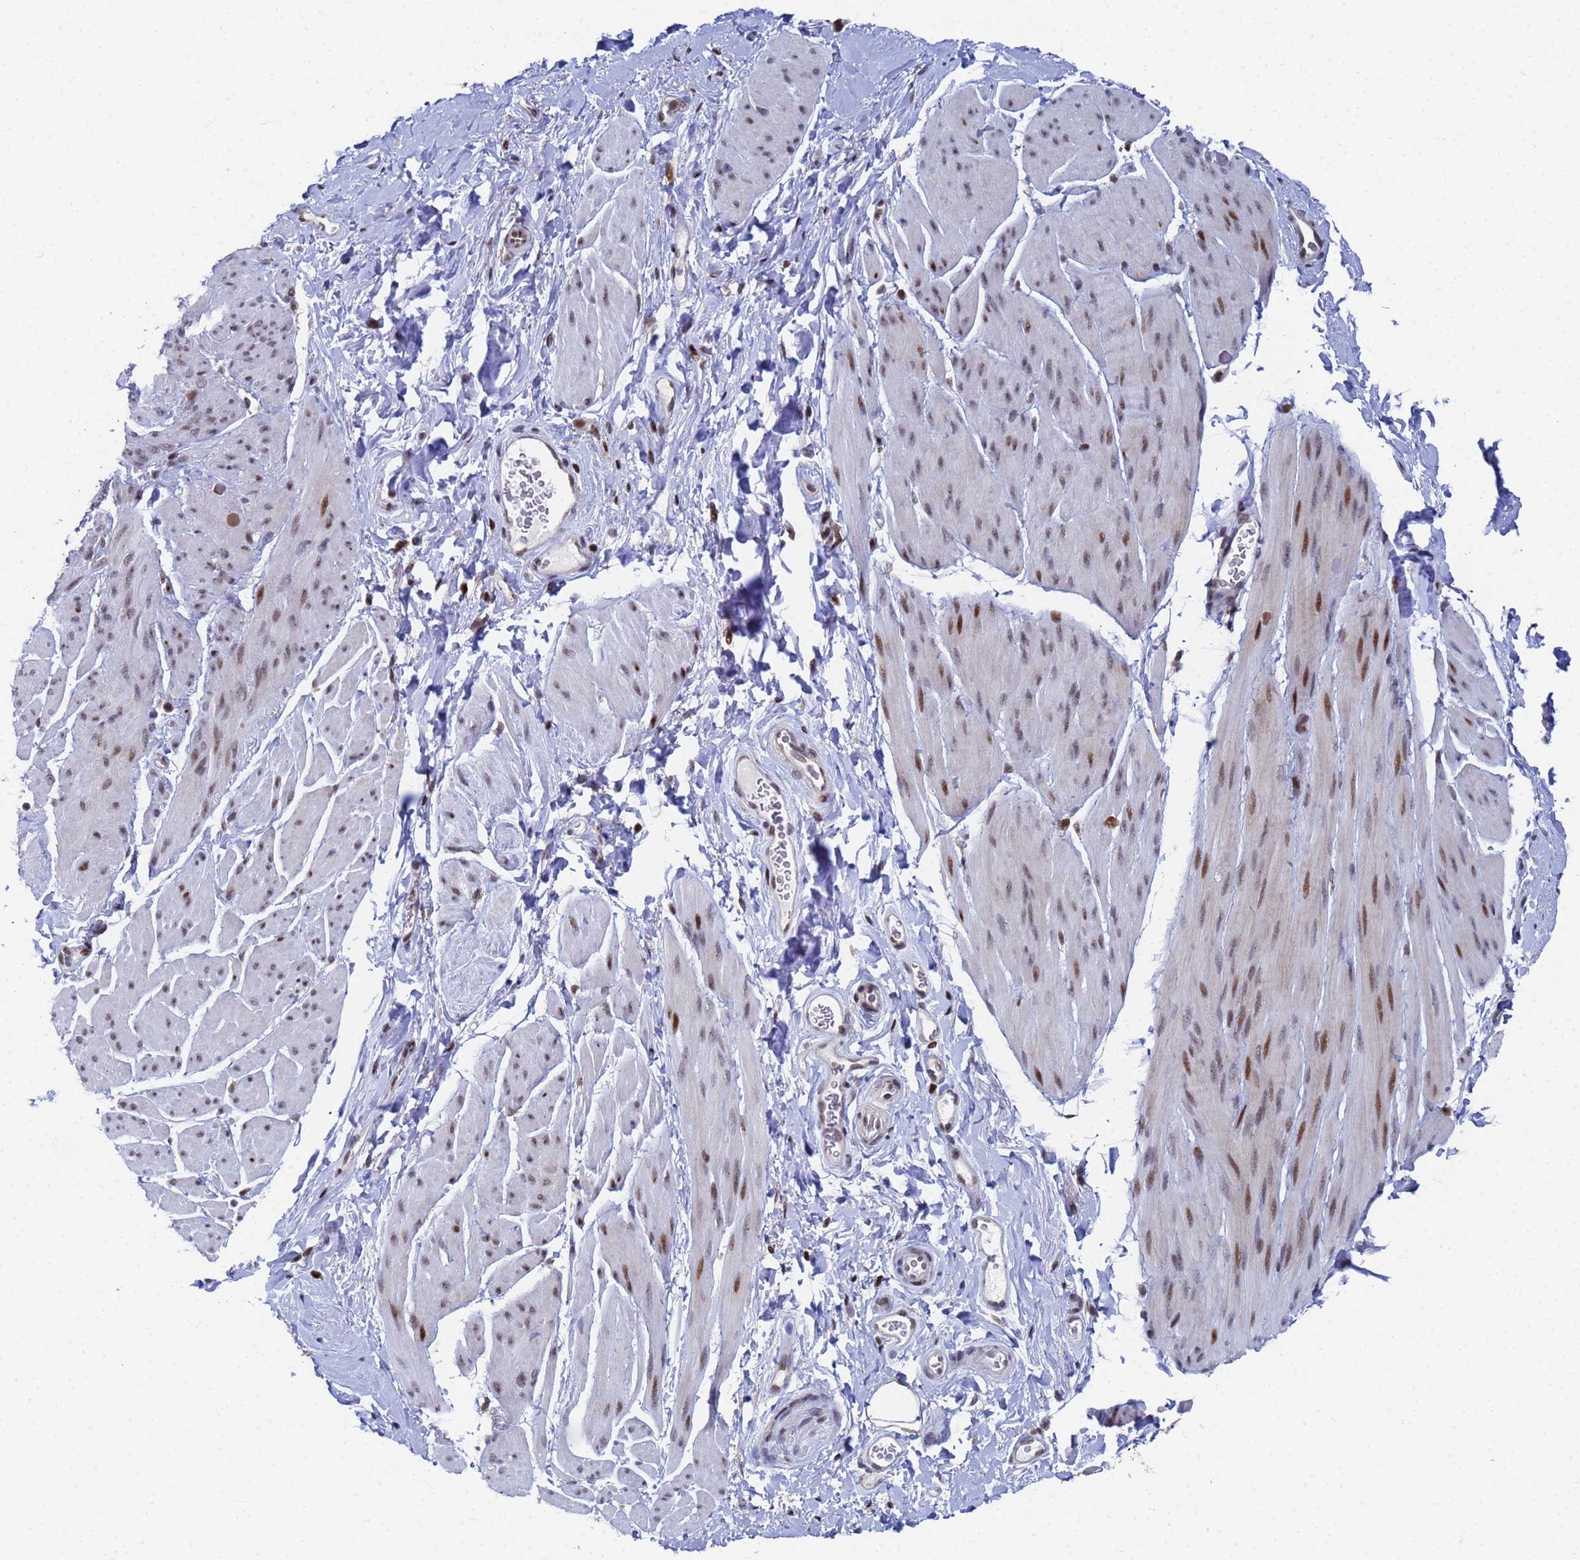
{"staining": {"intensity": "moderate", "quantity": ">75%", "location": "nuclear"}, "tissue": "smooth muscle", "cell_type": "Smooth muscle cells", "image_type": "normal", "snomed": [{"axis": "morphology", "description": "Normal tissue, NOS"}, {"axis": "topography", "description": "Smooth muscle"}, {"axis": "topography", "description": "Peripheral nerve tissue"}], "caption": "DAB immunohistochemical staining of benign smooth muscle shows moderate nuclear protein positivity in approximately >75% of smooth muscle cells.", "gene": "AP5Z1", "patient": {"sex": "male", "age": 69}}